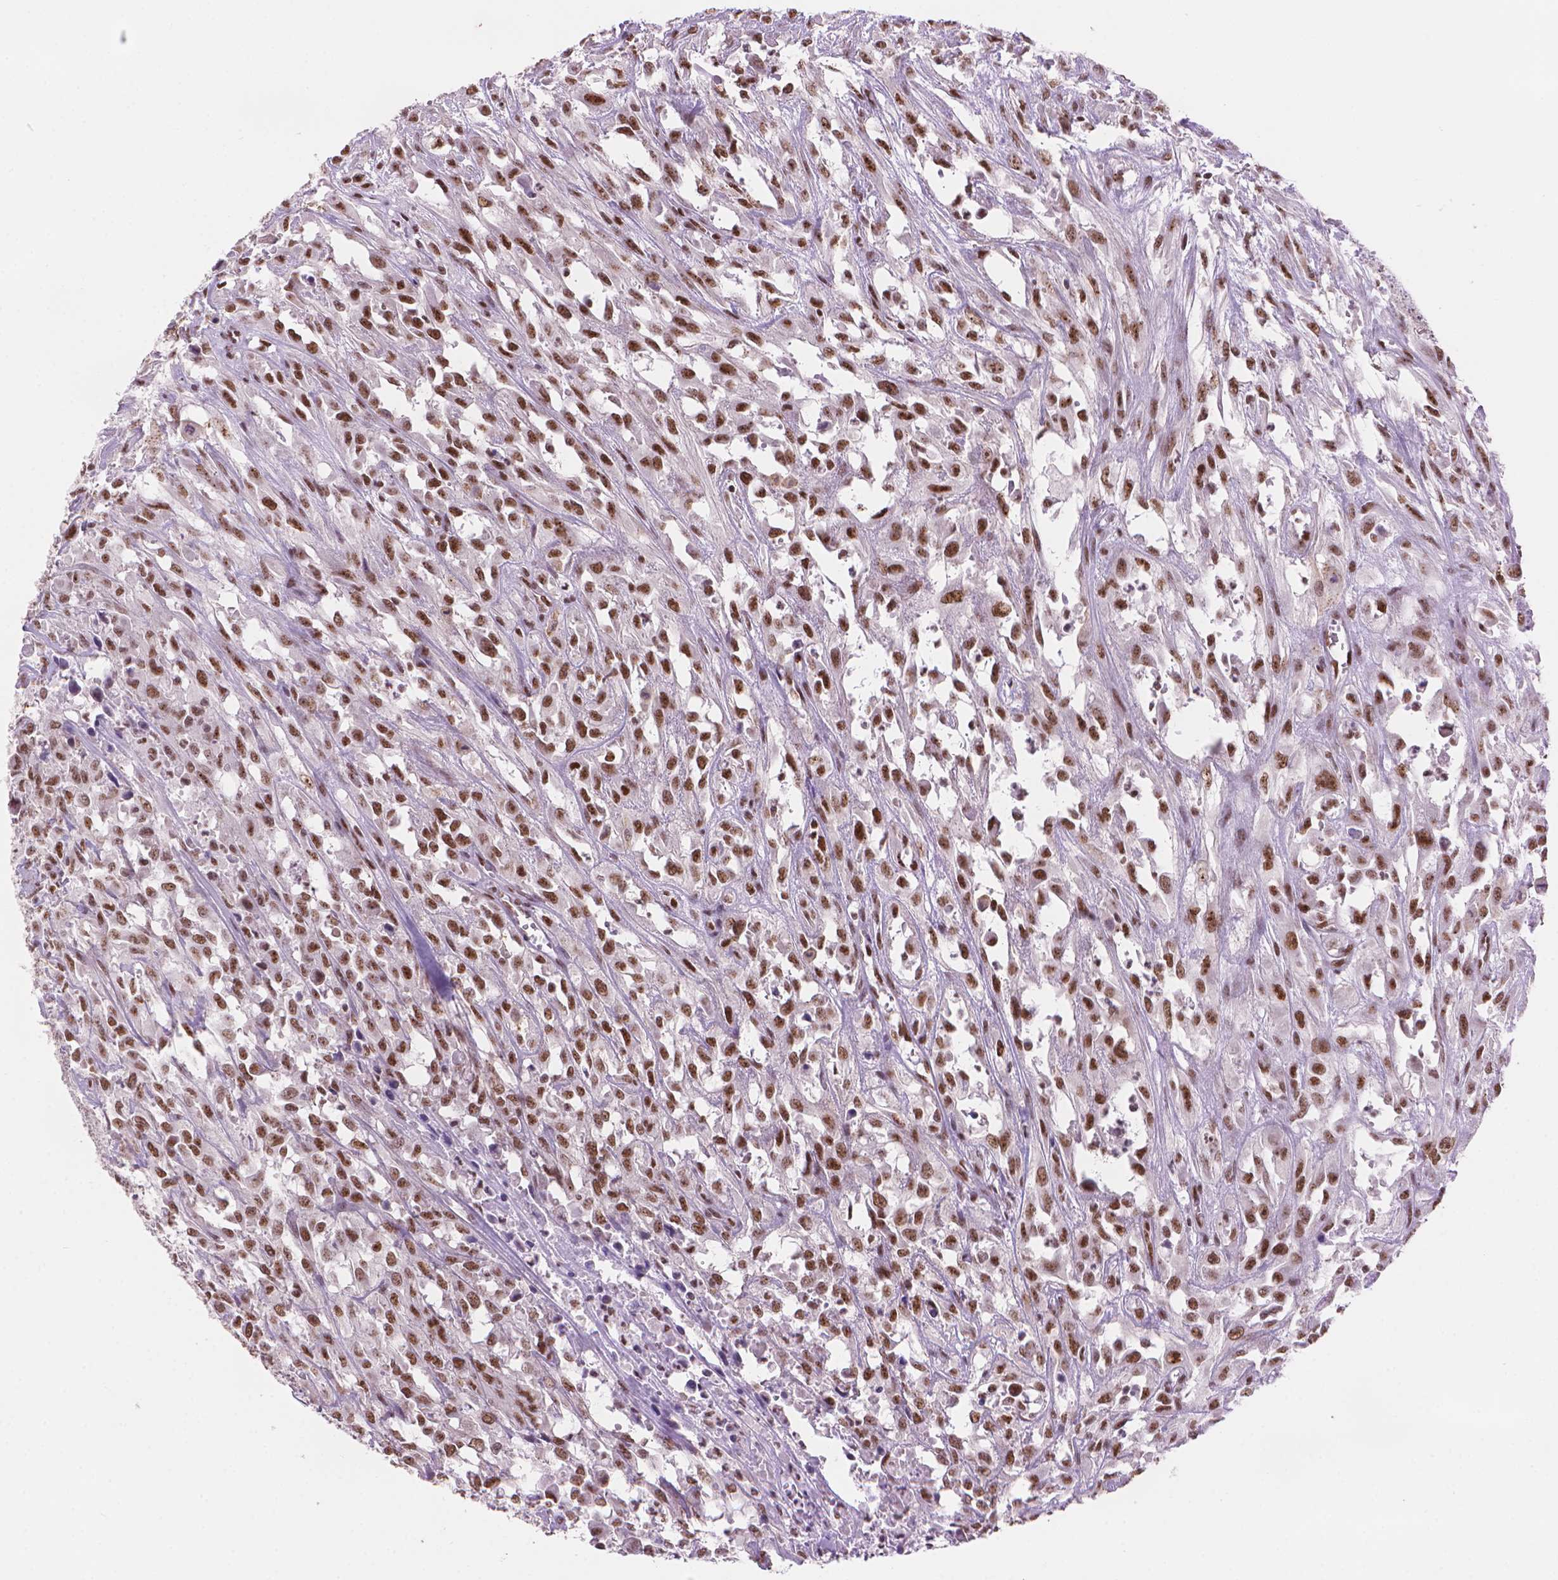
{"staining": {"intensity": "moderate", "quantity": ">75%", "location": "nuclear"}, "tissue": "urothelial cancer", "cell_type": "Tumor cells", "image_type": "cancer", "snomed": [{"axis": "morphology", "description": "Urothelial carcinoma, High grade"}, {"axis": "topography", "description": "Urinary bladder"}], "caption": "A histopathology image of urothelial cancer stained for a protein exhibits moderate nuclear brown staining in tumor cells.", "gene": "UBN1", "patient": {"sex": "male", "age": 67}}